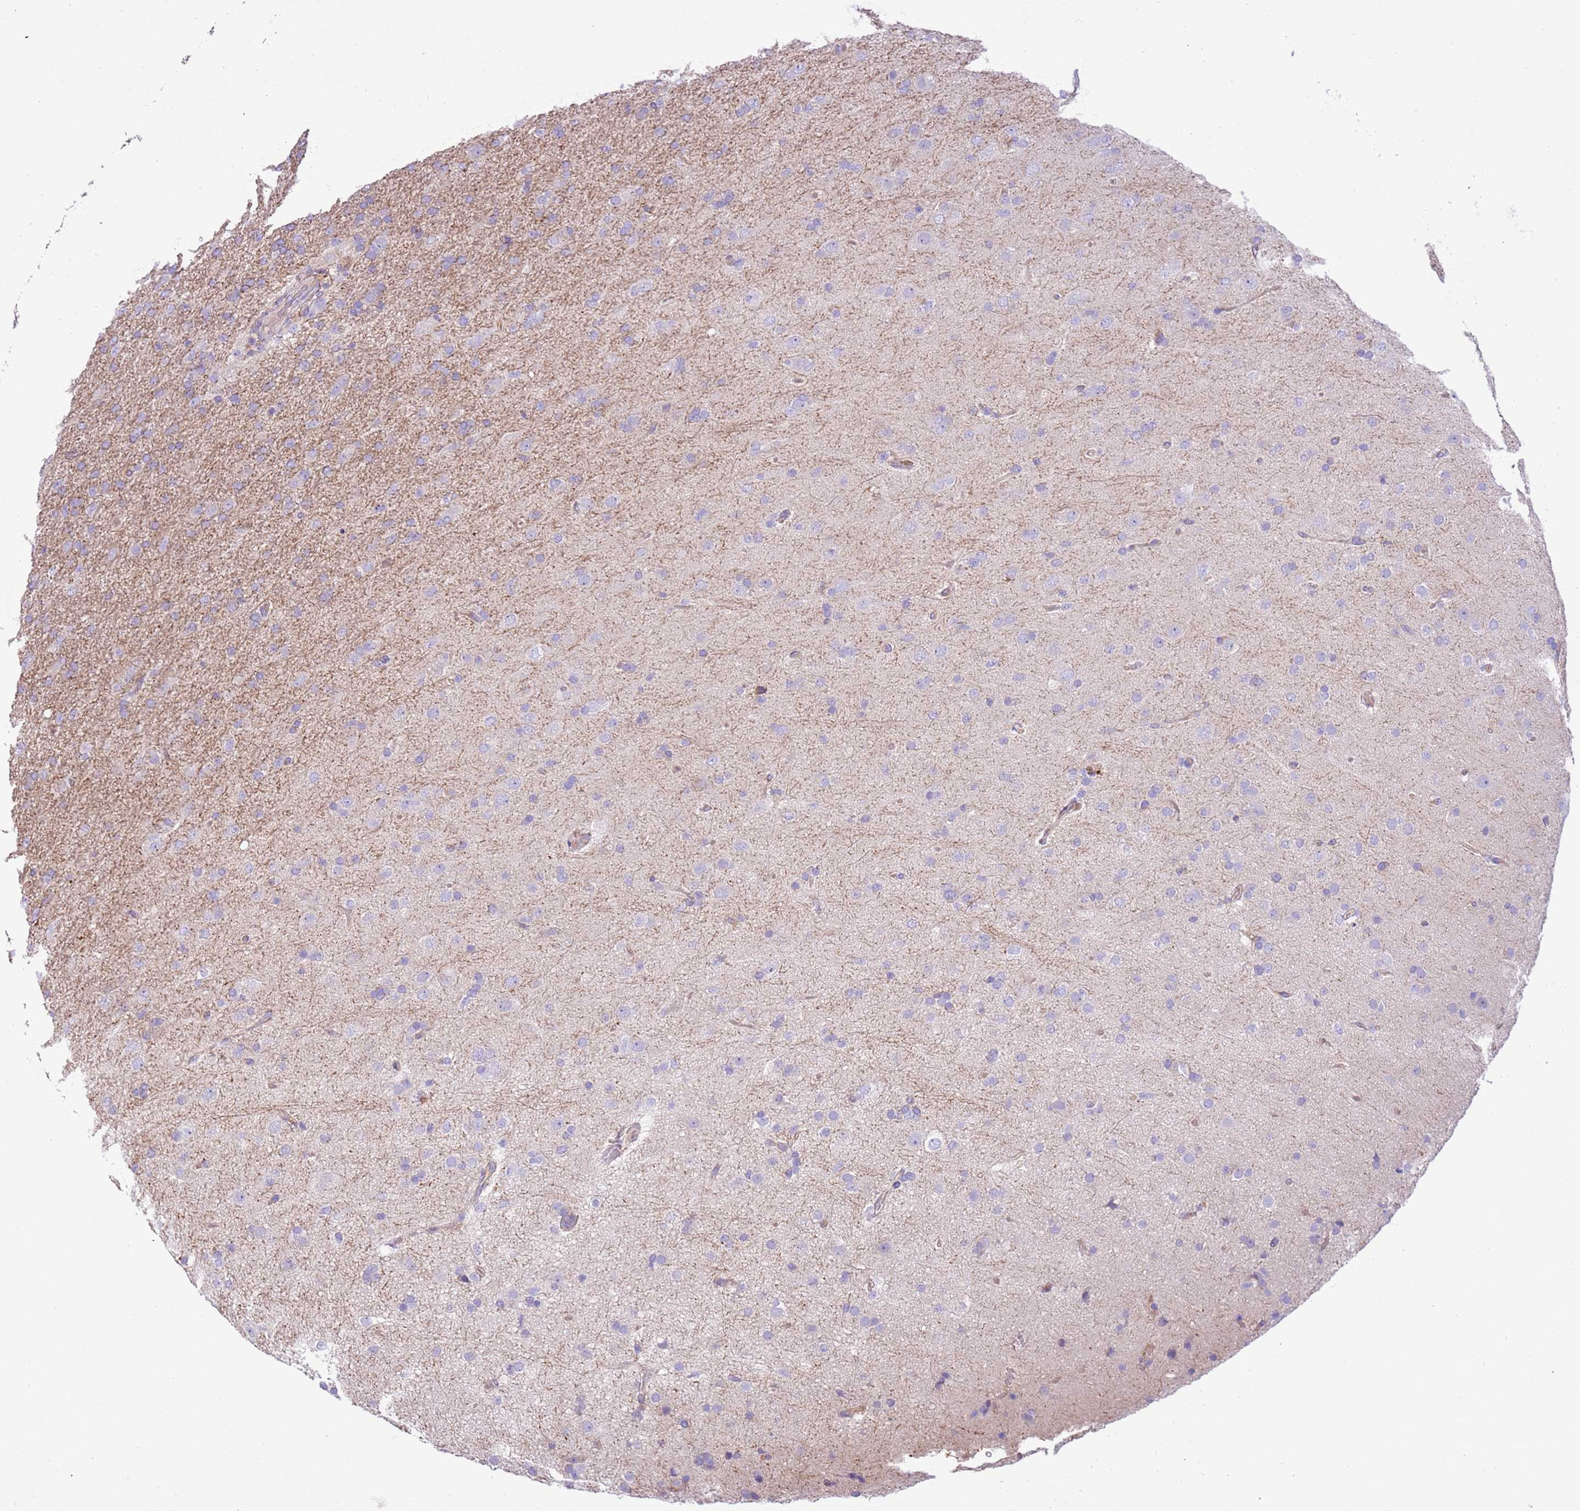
{"staining": {"intensity": "negative", "quantity": "none", "location": "none"}, "tissue": "glioma", "cell_type": "Tumor cells", "image_type": "cancer", "snomed": [{"axis": "morphology", "description": "Glioma, malignant, Low grade"}, {"axis": "topography", "description": "Brain"}], "caption": "Tumor cells are negative for protein expression in human glioma.", "gene": "NAALADL1", "patient": {"sex": "male", "age": 65}}